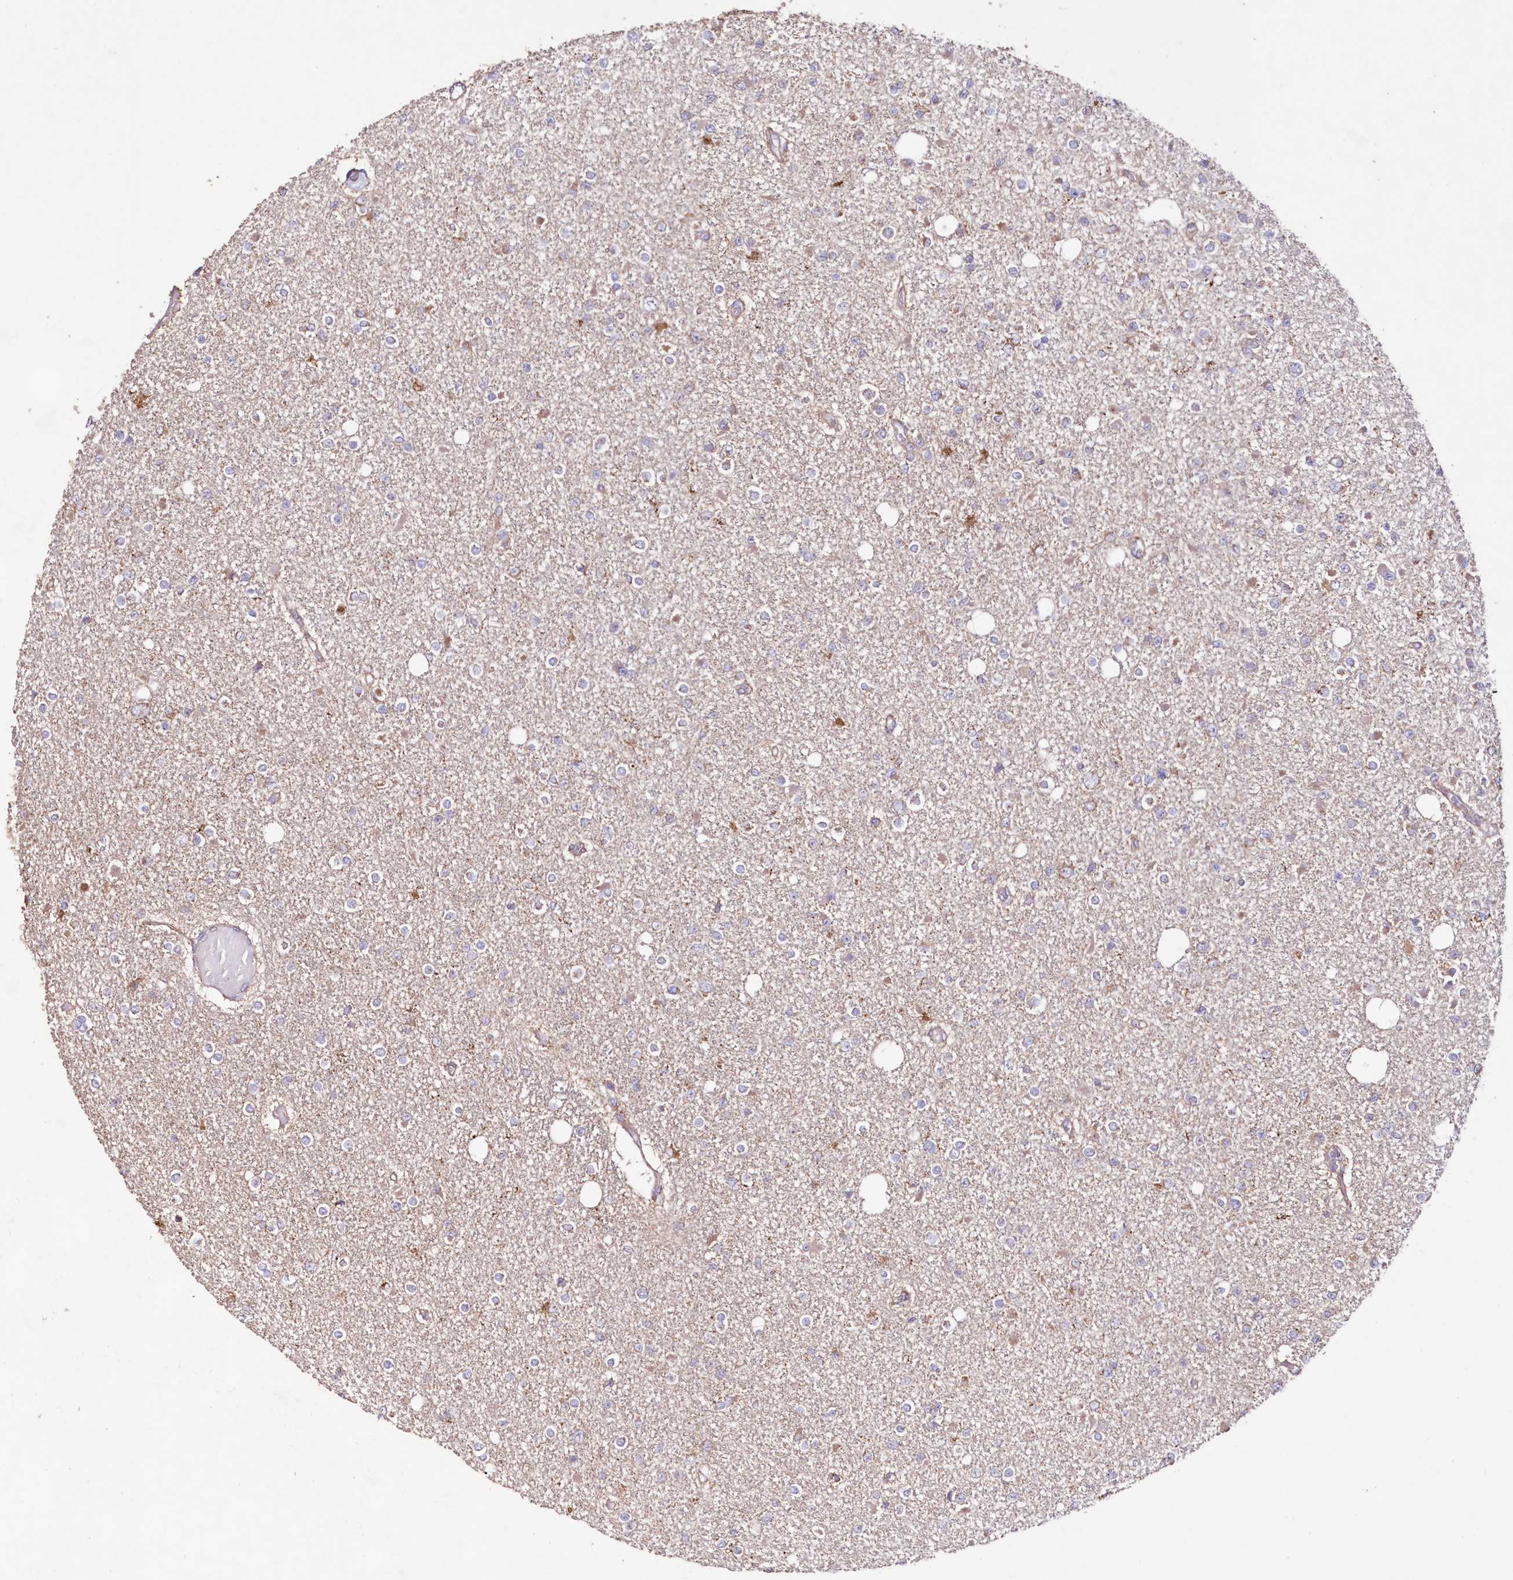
{"staining": {"intensity": "negative", "quantity": "none", "location": "none"}, "tissue": "glioma", "cell_type": "Tumor cells", "image_type": "cancer", "snomed": [{"axis": "morphology", "description": "Glioma, malignant, Low grade"}, {"axis": "topography", "description": "Brain"}], "caption": "Protein analysis of glioma shows no significant staining in tumor cells.", "gene": "HADHB", "patient": {"sex": "female", "age": 22}}